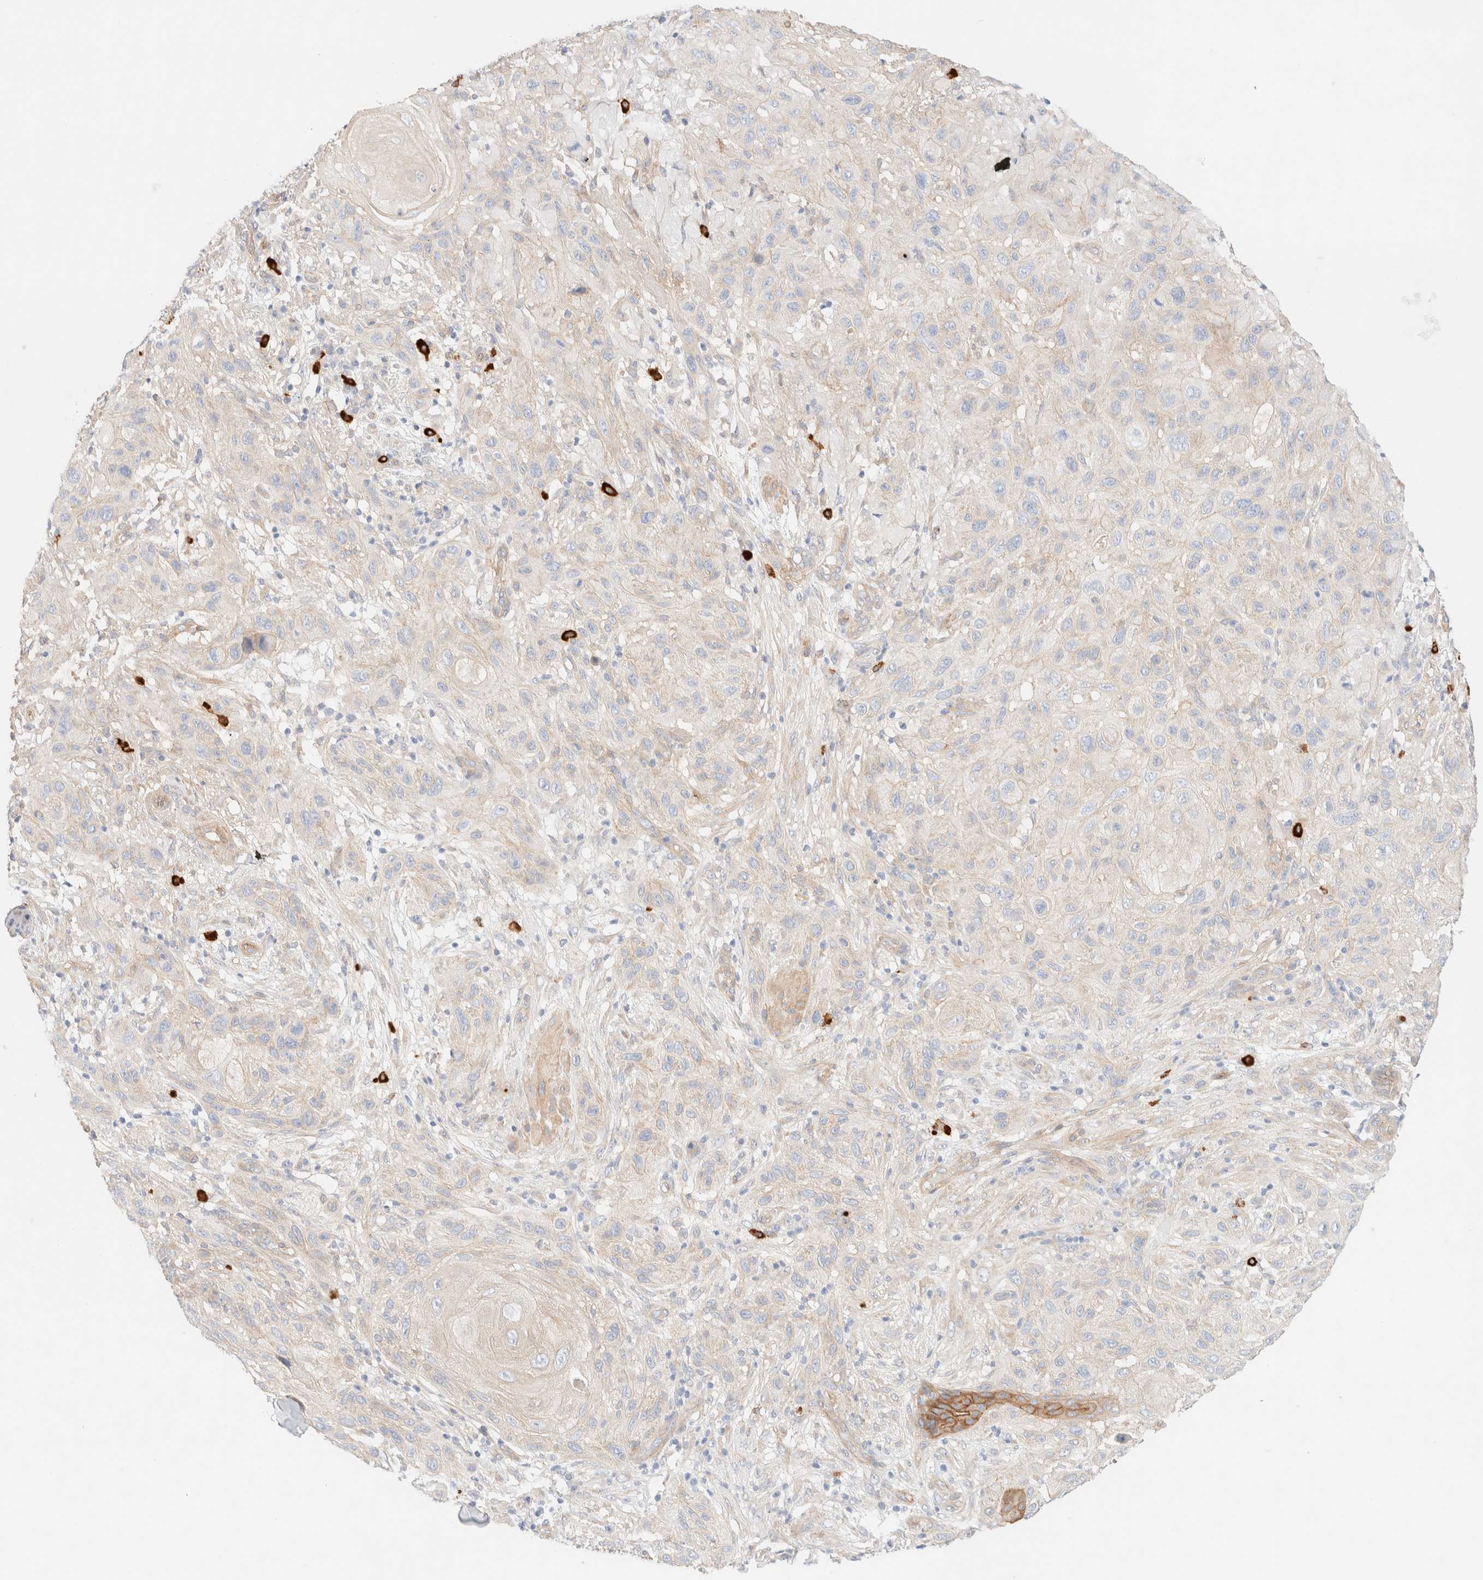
{"staining": {"intensity": "negative", "quantity": "none", "location": "none"}, "tissue": "skin cancer", "cell_type": "Tumor cells", "image_type": "cancer", "snomed": [{"axis": "morphology", "description": "Normal tissue, NOS"}, {"axis": "morphology", "description": "Squamous cell carcinoma, NOS"}, {"axis": "topography", "description": "Skin"}], "caption": "Histopathology image shows no protein positivity in tumor cells of skin squamous cell carcinoma tissue. Nuclei are stained in blue.", "gene": "NIBAN2", "patient": {"sex": "female", "age": 96}}